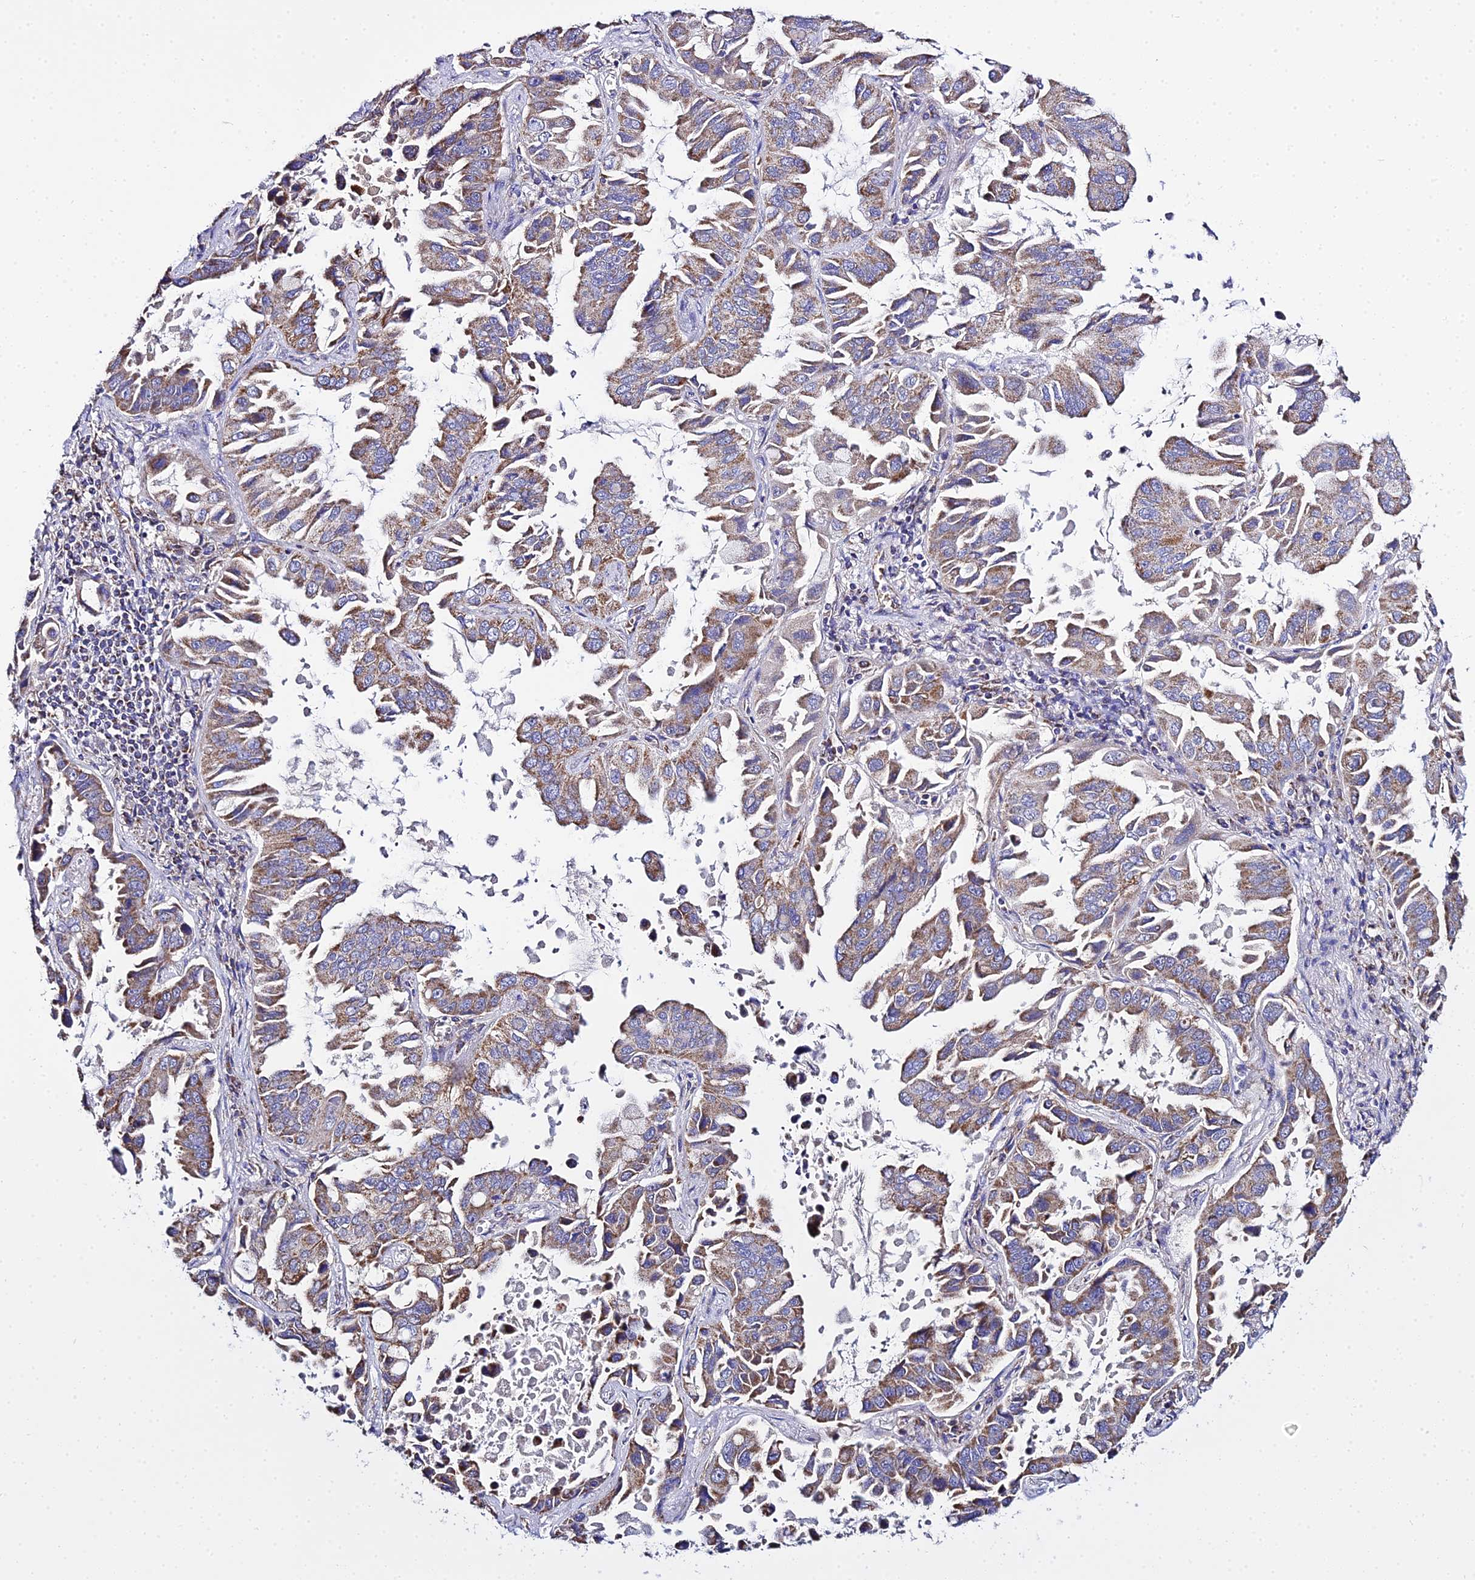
{"staining": {"intensity": "moderate", "quantity": ">75%", "location": "cytoplasmic/membranous"}, "tissue": "lung cancer", "cell_type": "Tumor cells", "image_type": "cancer", "snomed": [{"axis": "morphology", "description": "Adenocarcinoma, NOS"}, {"axis": "topography", "description": "Lung"}], "caption": "Immunohistochemical staining of human adenocarcinoma (lung) shows medium levels of moderate cytoplasmic/membranous protein positivity in about >75% of tumor cells.", "gene": "TYW5", "patient": {"sex": "male", "age": 64}}